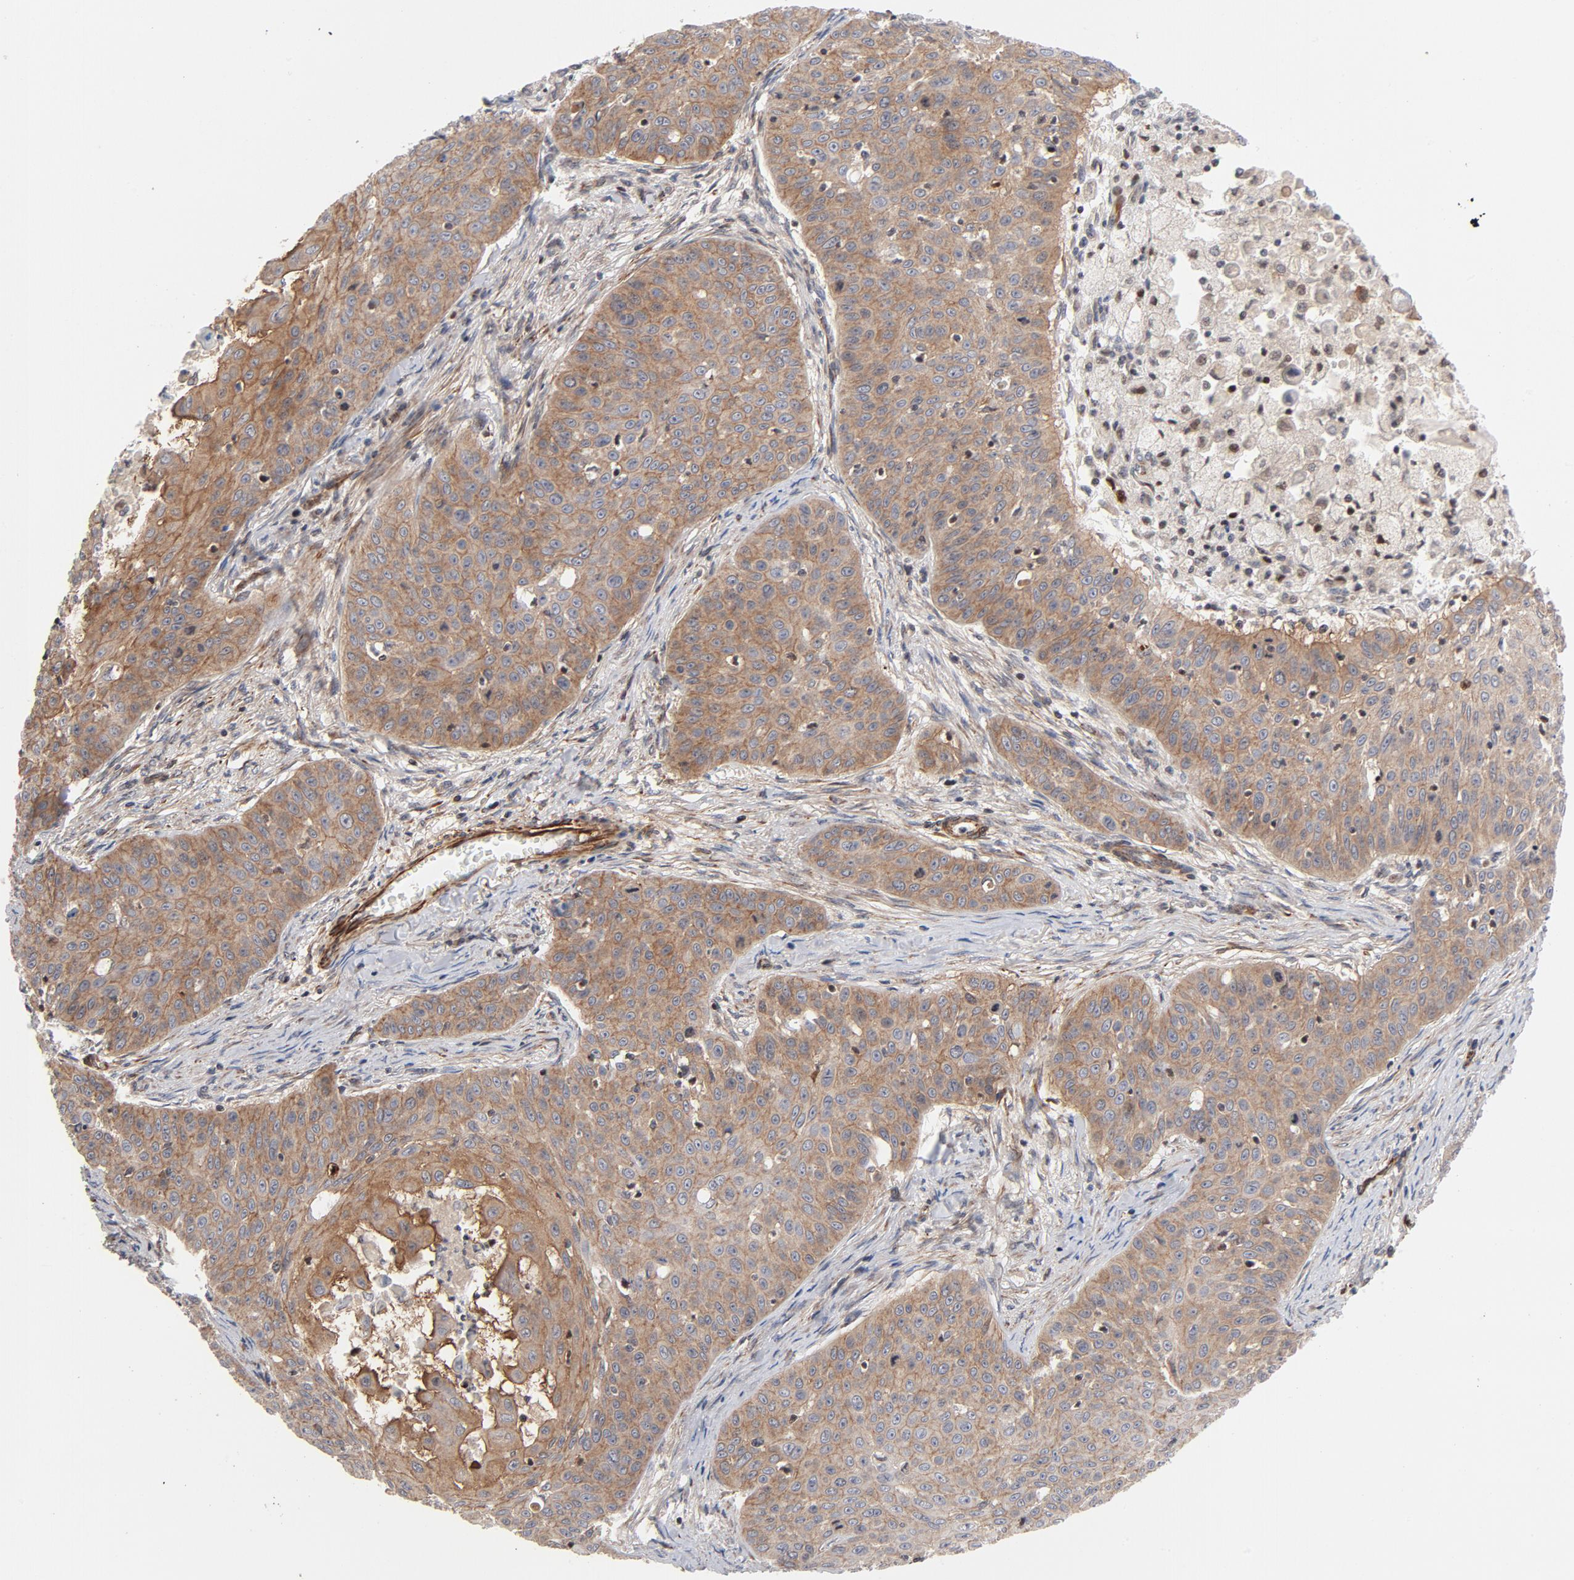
{"staining": {"intensity": "moderate", "quantity": ">75%", "location": "cytoplasmic/membranous"}, "tissue": "skin cancer", "cell_type": "Tumor cells", "image_type": "cancer", "snomed": [{"axis": "morphology", "description": "Squamous cell carcinoma, NOS"}, {"axis": "topography", "description": "Skin"}], "caption": "High-power microscopy captured an immunohistochemistry image of skin squamous cell carcinoma, revealing moderate cytoplasmic/membranous positivity in approximately >75% of tumor cells.", "gene": "DNAAF2", "patient": {"sex": "male", "age": 82}}